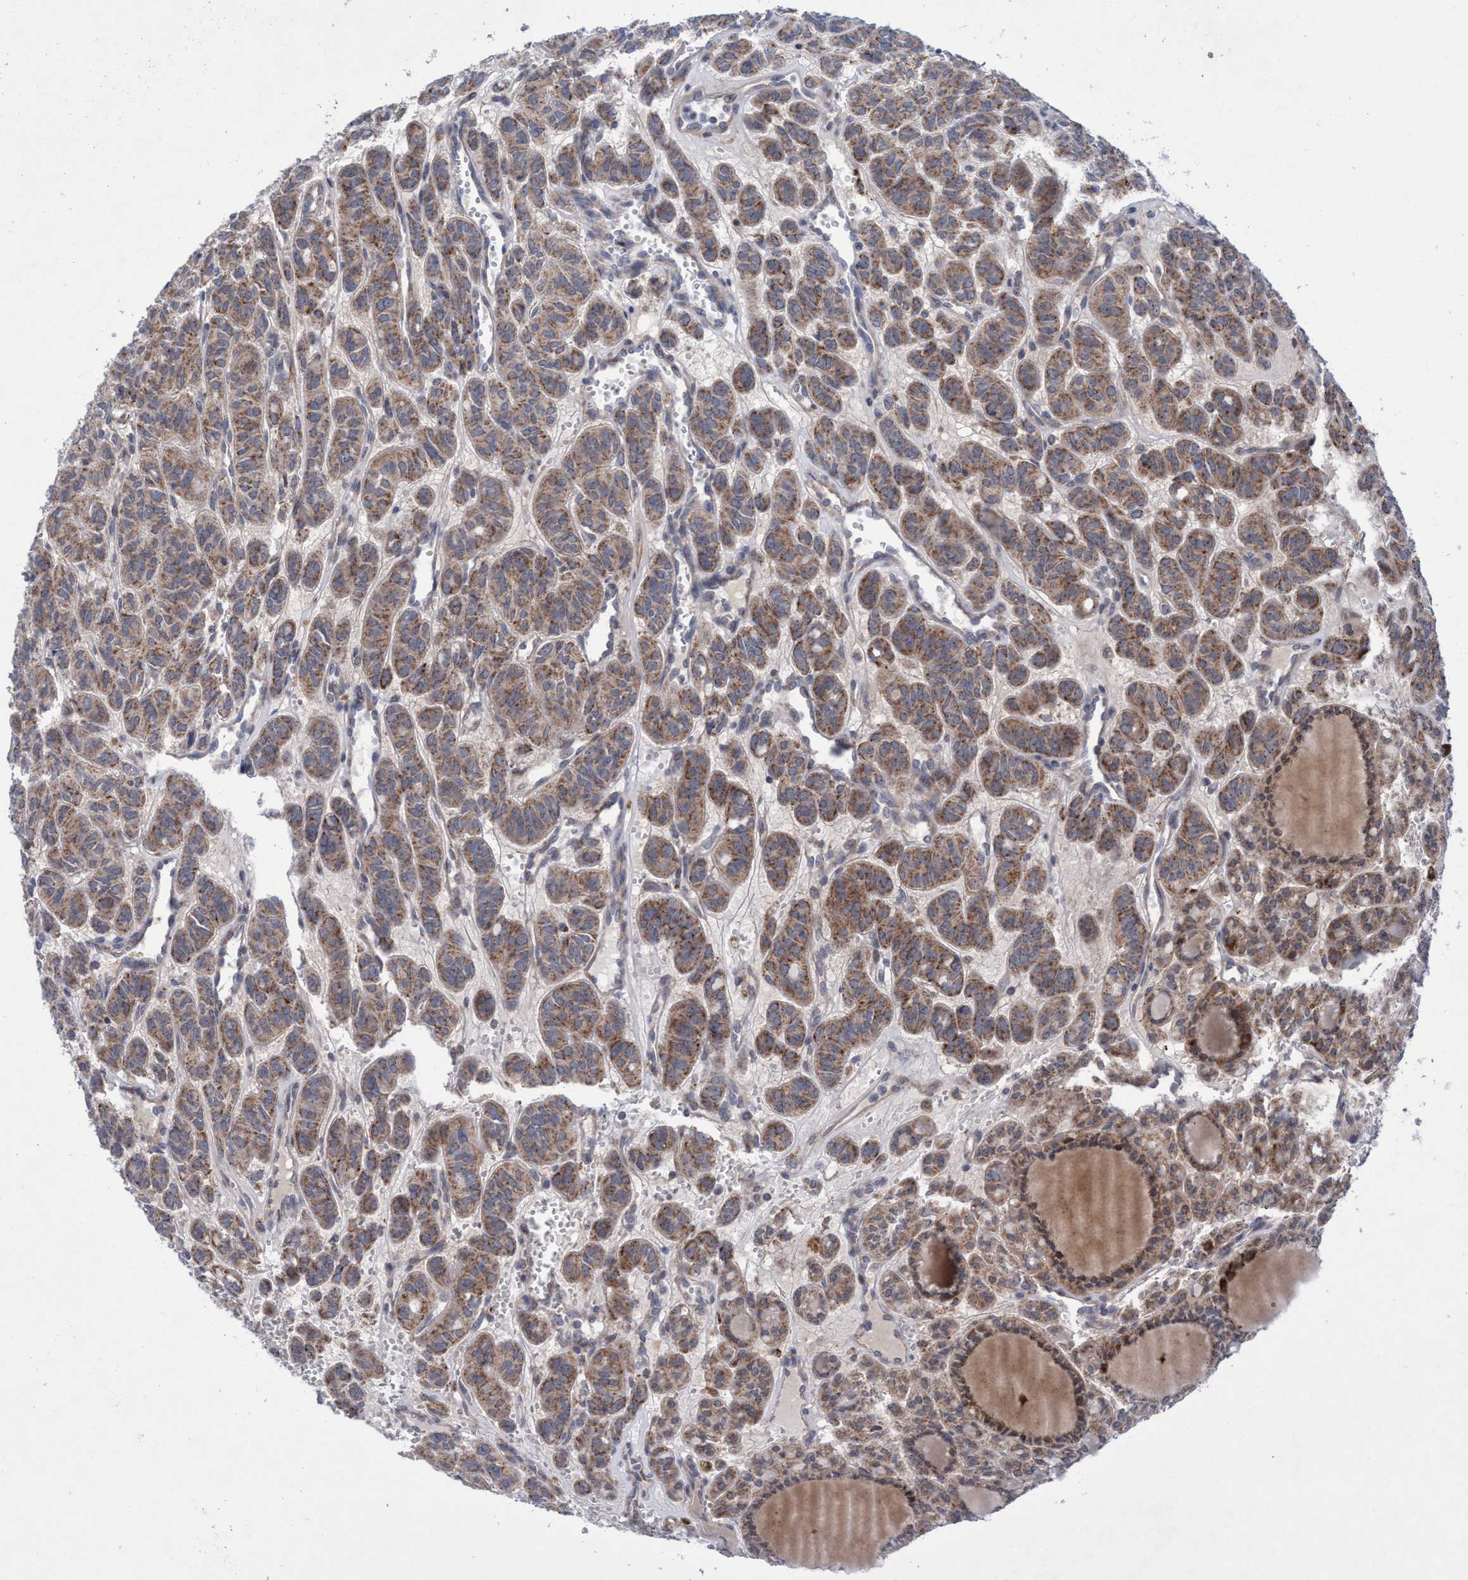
{"staining": {"intensity": "moderate", "quantity": ">75%", "location": "cytoplasmic/membranous"}, "tissue": "thyroid cancer", "cell_type": "Tumor cells", "image_type": "cancer", "snomed": [{"axis": "morphology", "description": "Follicular adenoma carcinoma, NOS"}, {"axis": "topography", "description": "Thyroid gland"}], "caption": "Tumor cells exhibit medium levels of moderate cytoplasmic/membranous positivity in about >75% of cells in follicular adenoma carcinoma (thyroid).", "gene": "P2RY14", "patient": {"sex": "female", "age": 71}}